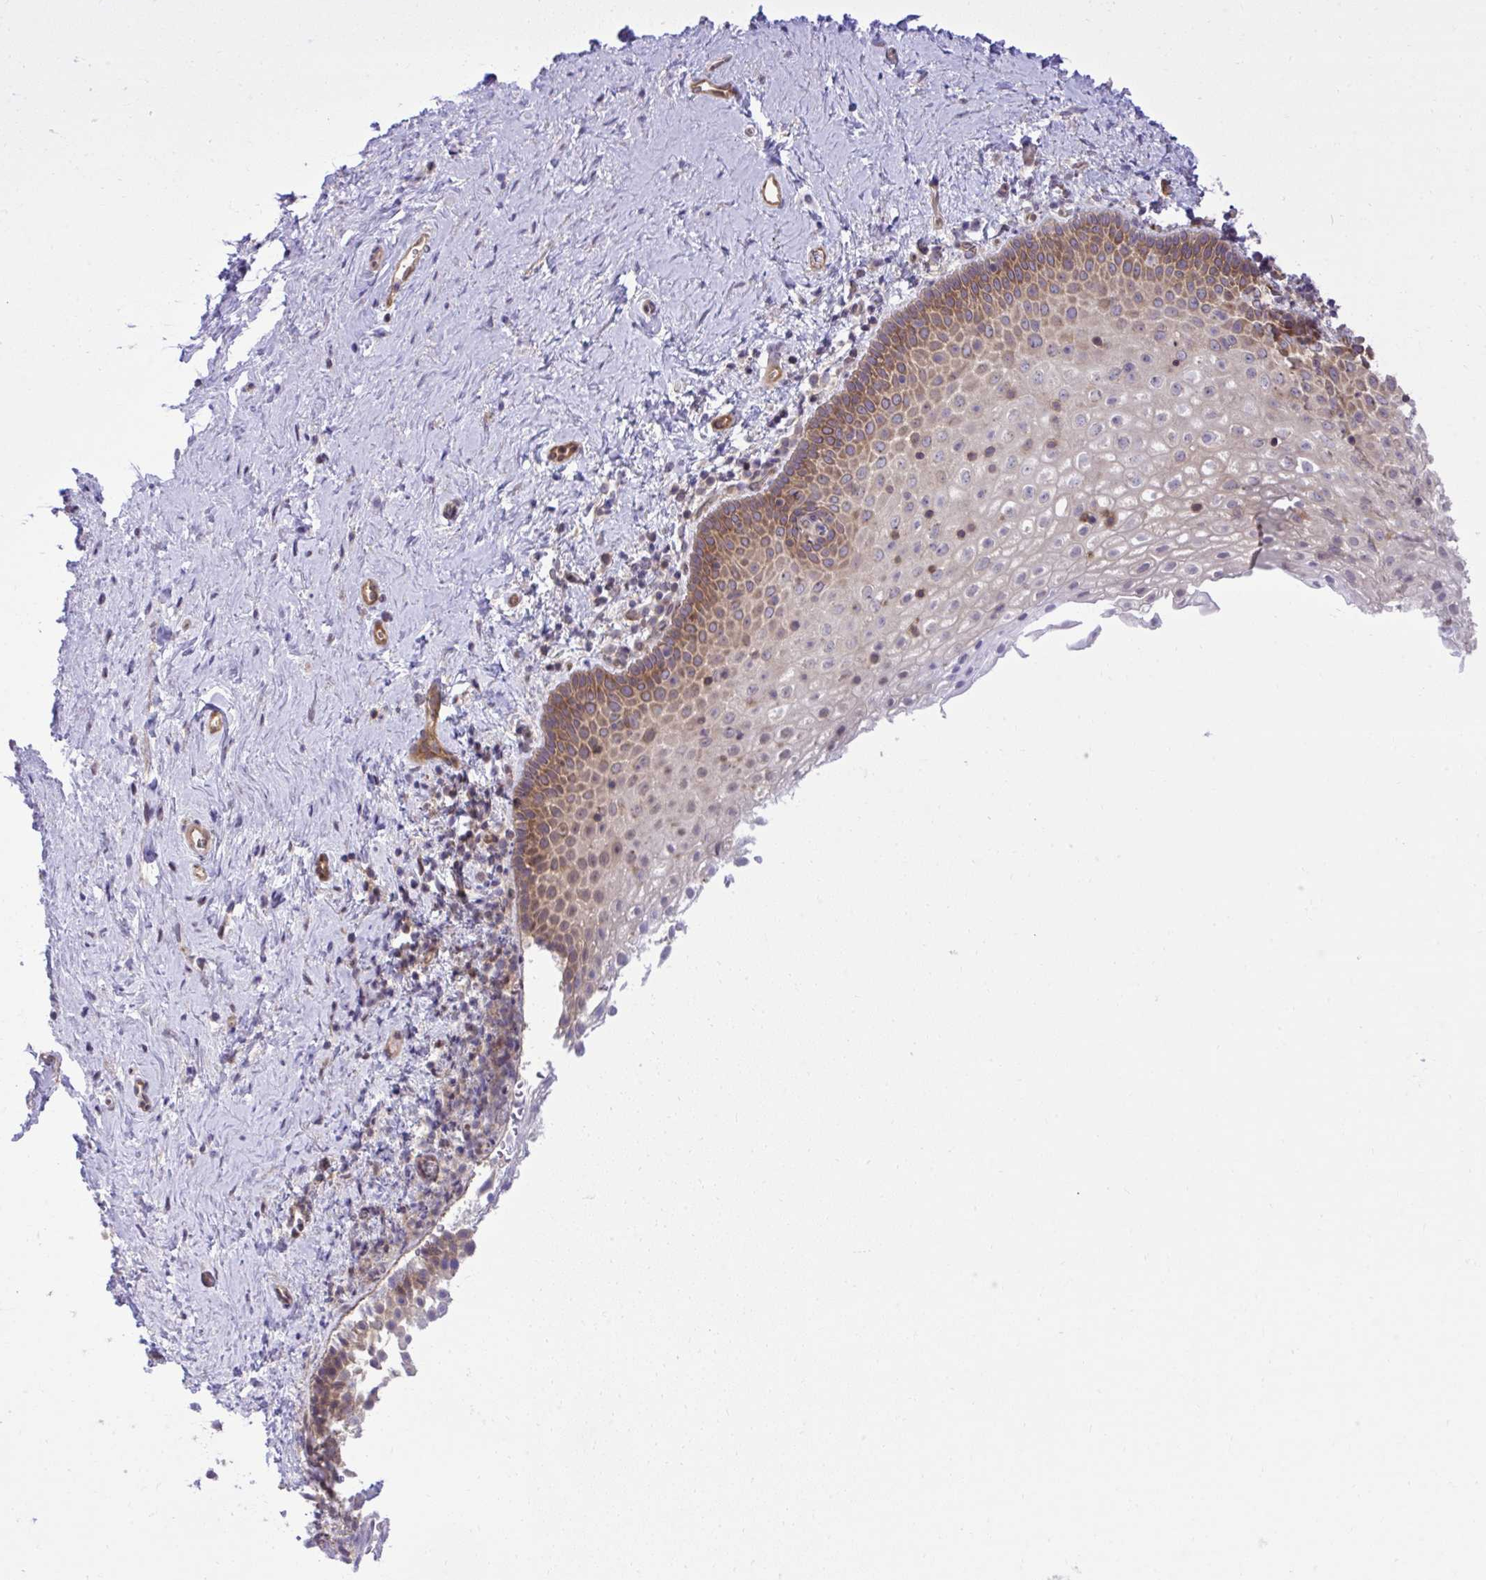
{"staining": {"intensity": "moderate", "quantity": "25%-75%", "location": "cytoplasmic/membranous"}, "tissue": "vagina", "cell_type": "Squamous epithelial cells", "image_type": "normal", "snomed": [{"axis": "morphology", "description": "Normal tissue, NOS"}, {"axis": "topography", "description": "Vagina"}], "caption": "Immunohistochemistry micrograph of normal vagina: vagina stained using IHC reveals medium levels of moderate protein expression localized specifically in the cytoplasmic/membranous of squamous epithelial cells, appearing as a cytoplasmic/membranous brown color.", "gene": "PPP5C", "patient": {"sex": "female", "age": 61}}